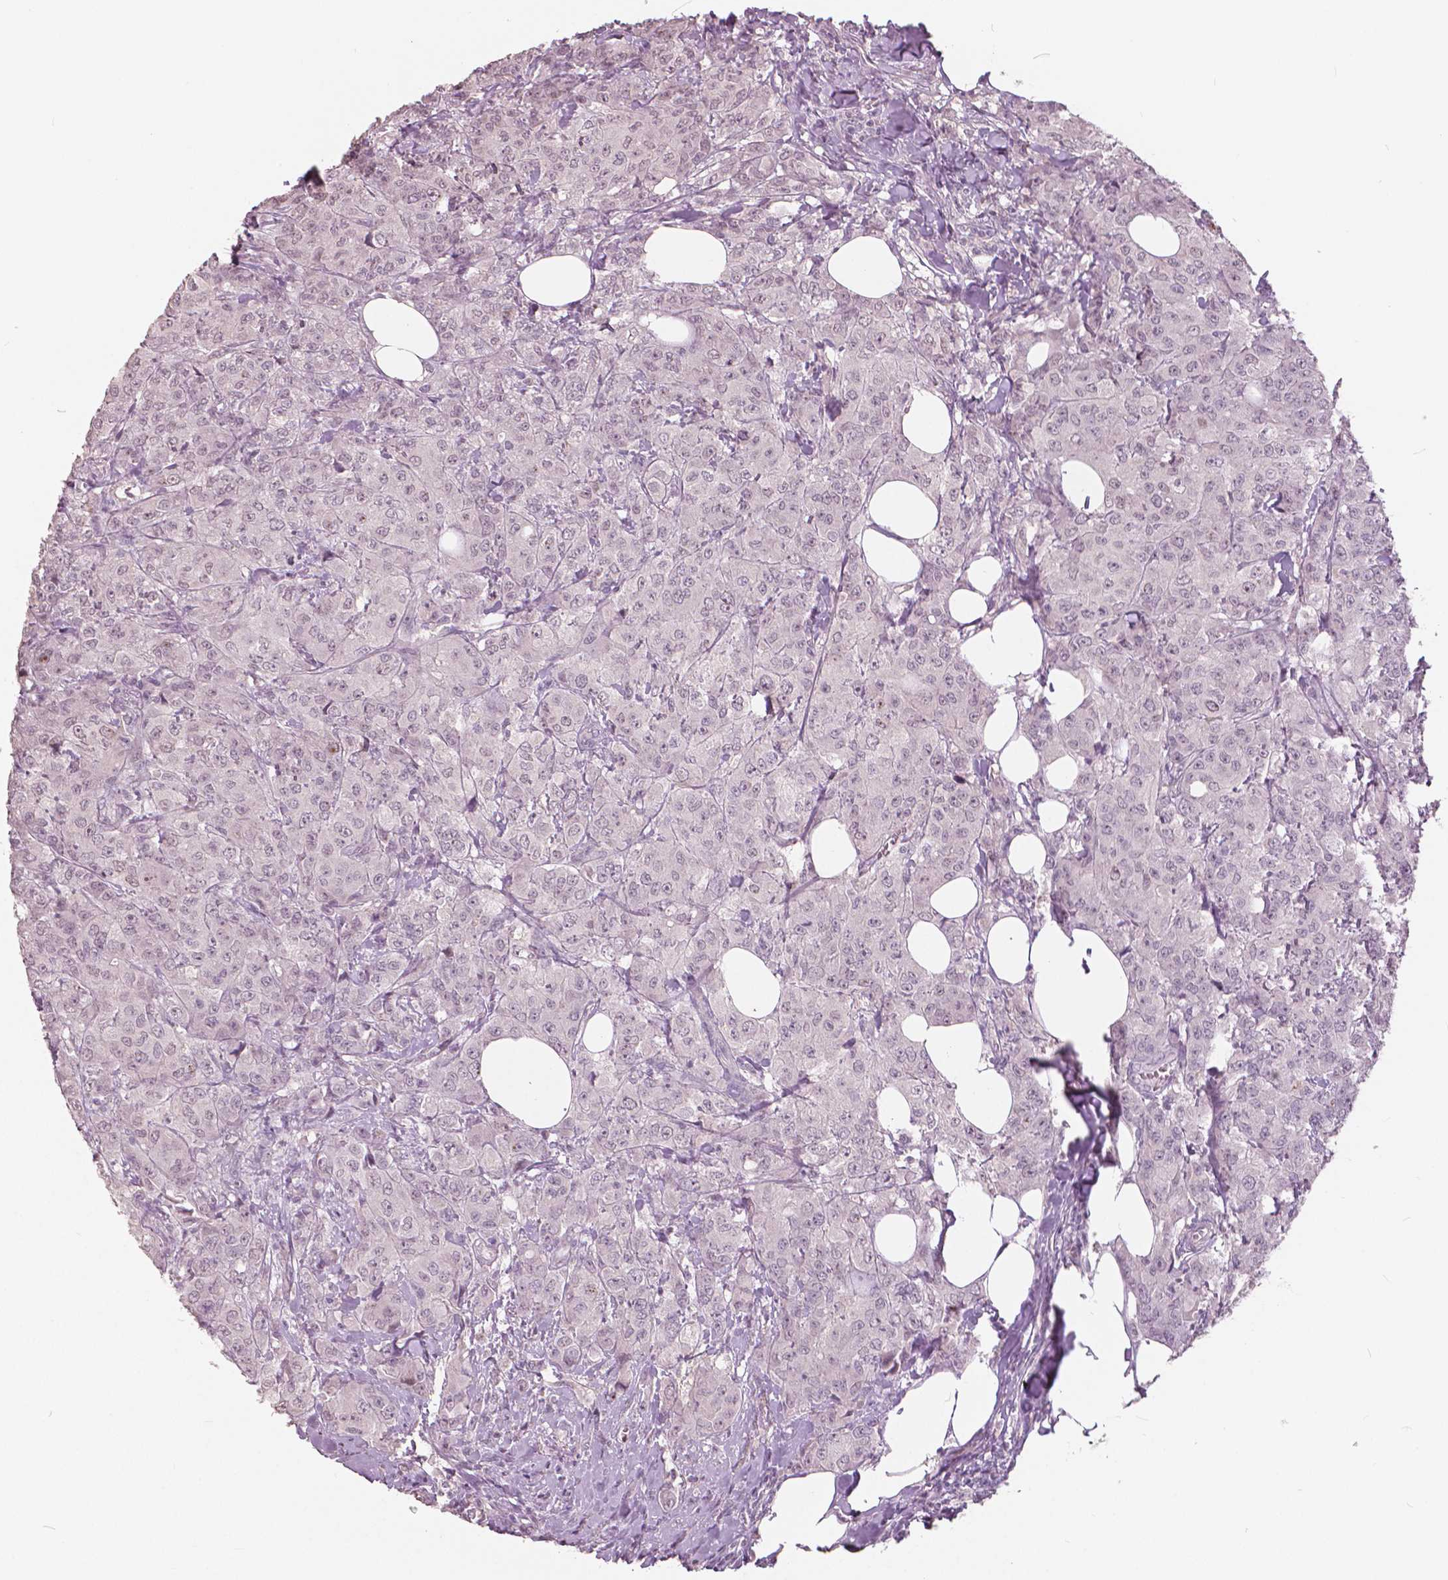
{"staining": {"intensity": "negative", "quantity": "none", "location": "none"}, "tissue": "breast cancer", "cell_type": "Tumor cells", "image_type": "cancer", "snomed": [{"axis": "morphology", "description": "Normal tissue, NOS"}, {"axis": "morphology", "description": "Duct carcinoma"}, {"axis": "topography", "description": "Breast"}], "caption": "Immunohistochemistry image of neoplastic tissue: breast cancer (invasive ductal carcinoma) stained with DAB (3,3'-diaminobenzidine) reveals no significant protein staining in tumor cells.", "gene": "NANOG", "patient": {"sex": "female", "age": 43}}